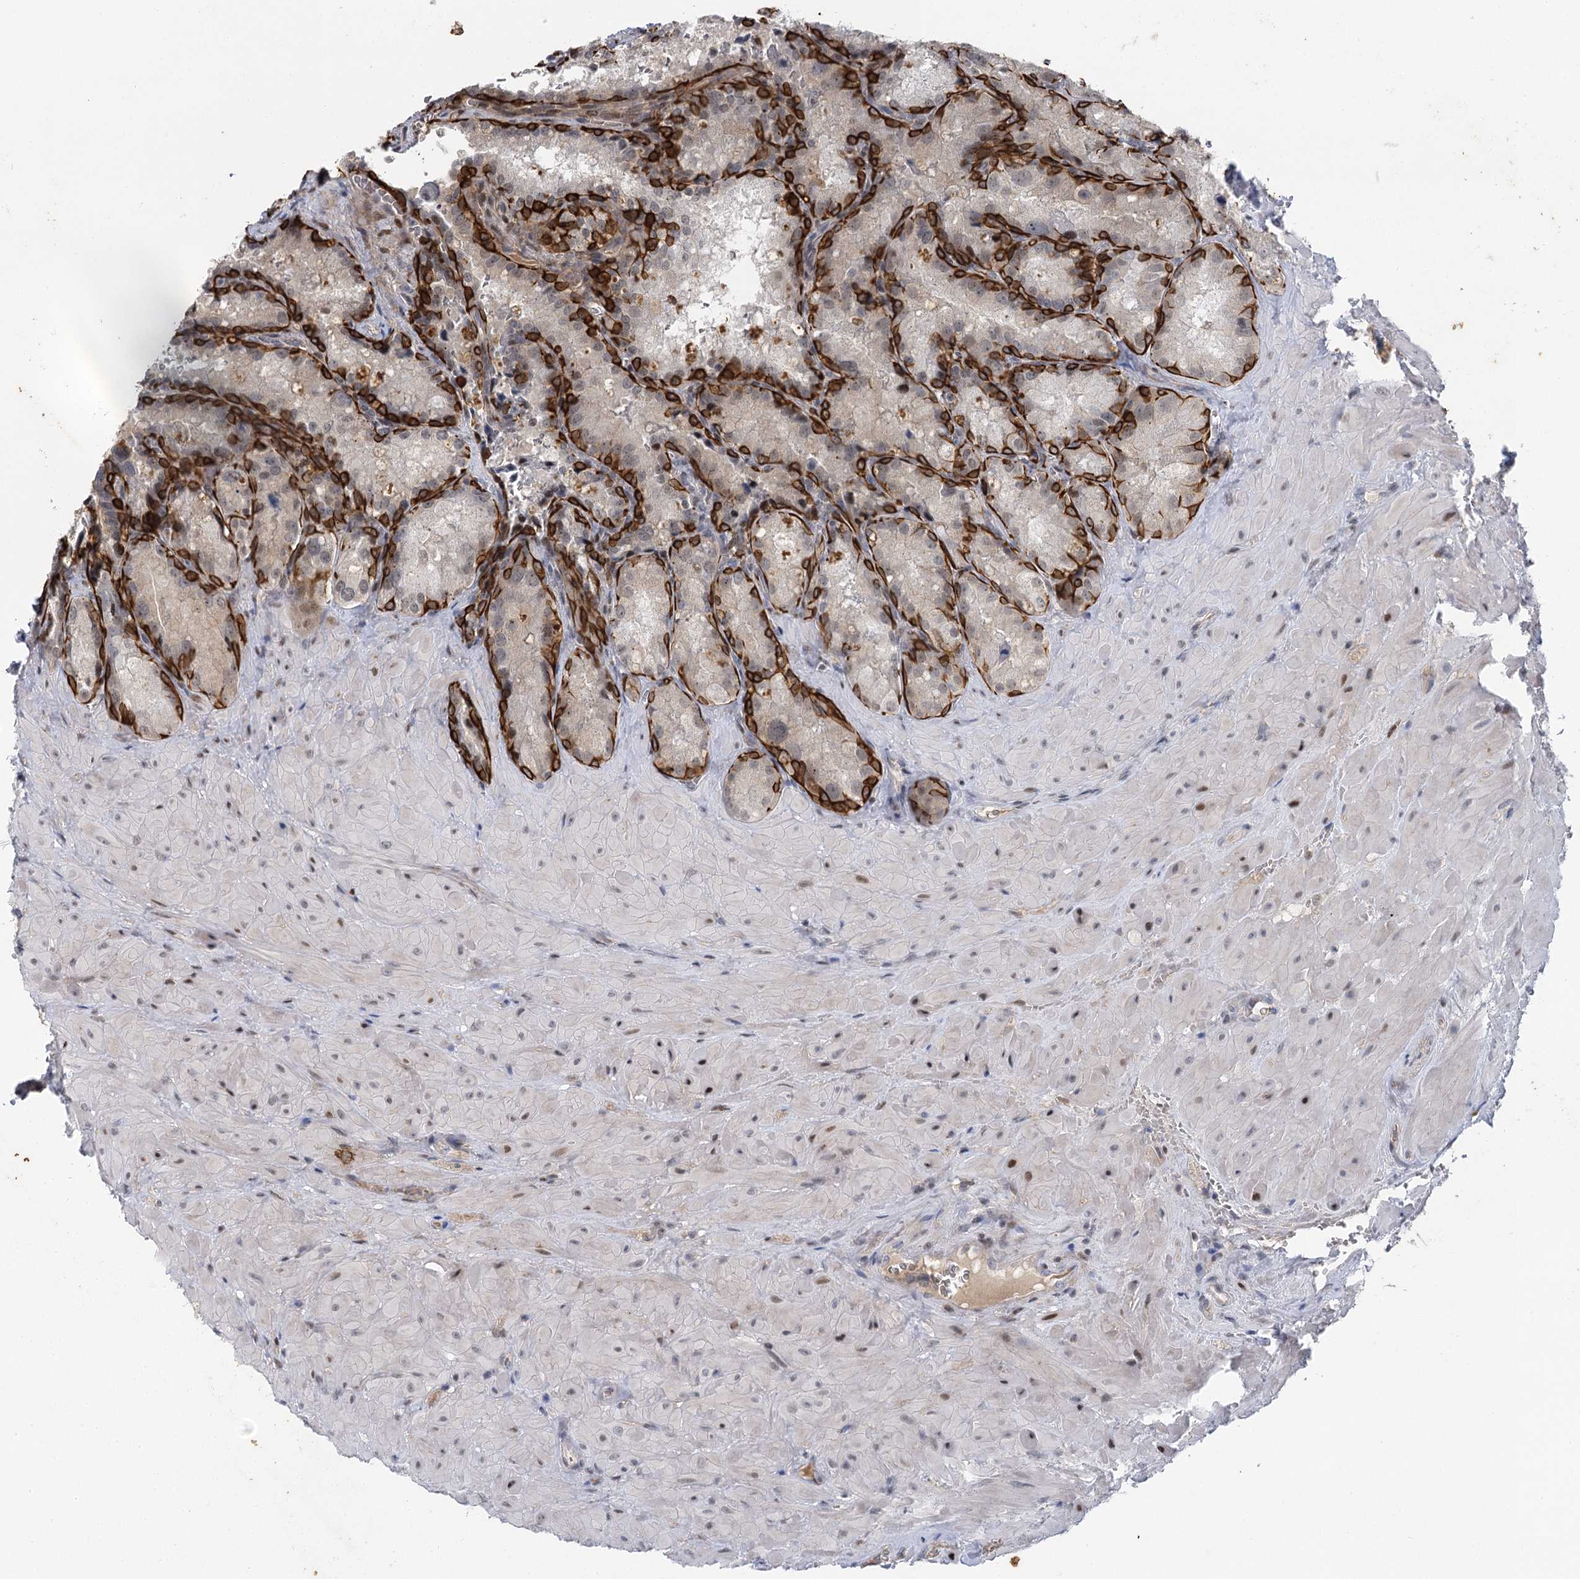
{"staining": {"intensity": "strong", "quantity": "25%-75%", "location": "cytoplasmic/membranous"}, "tissue": "seminal vesicle", "cell_type": "Glandular cells", "image_type": "normal", "snomed": [{"axis": "morphology", "description": "Normal tissue, NOS"}, {"axis": "topography", "description": "Seminal veicle"}], "caption": "Glandular cells show high levels of strong cytoplasmic/membranous expression in approximately 25%-75% of cells in benign human seminal vesicle. The protein of interest is shown in brown color, while the nuclei are stained blue.", "gene": "IL11RA", "patient": {"sex": "male", "age": 62}}